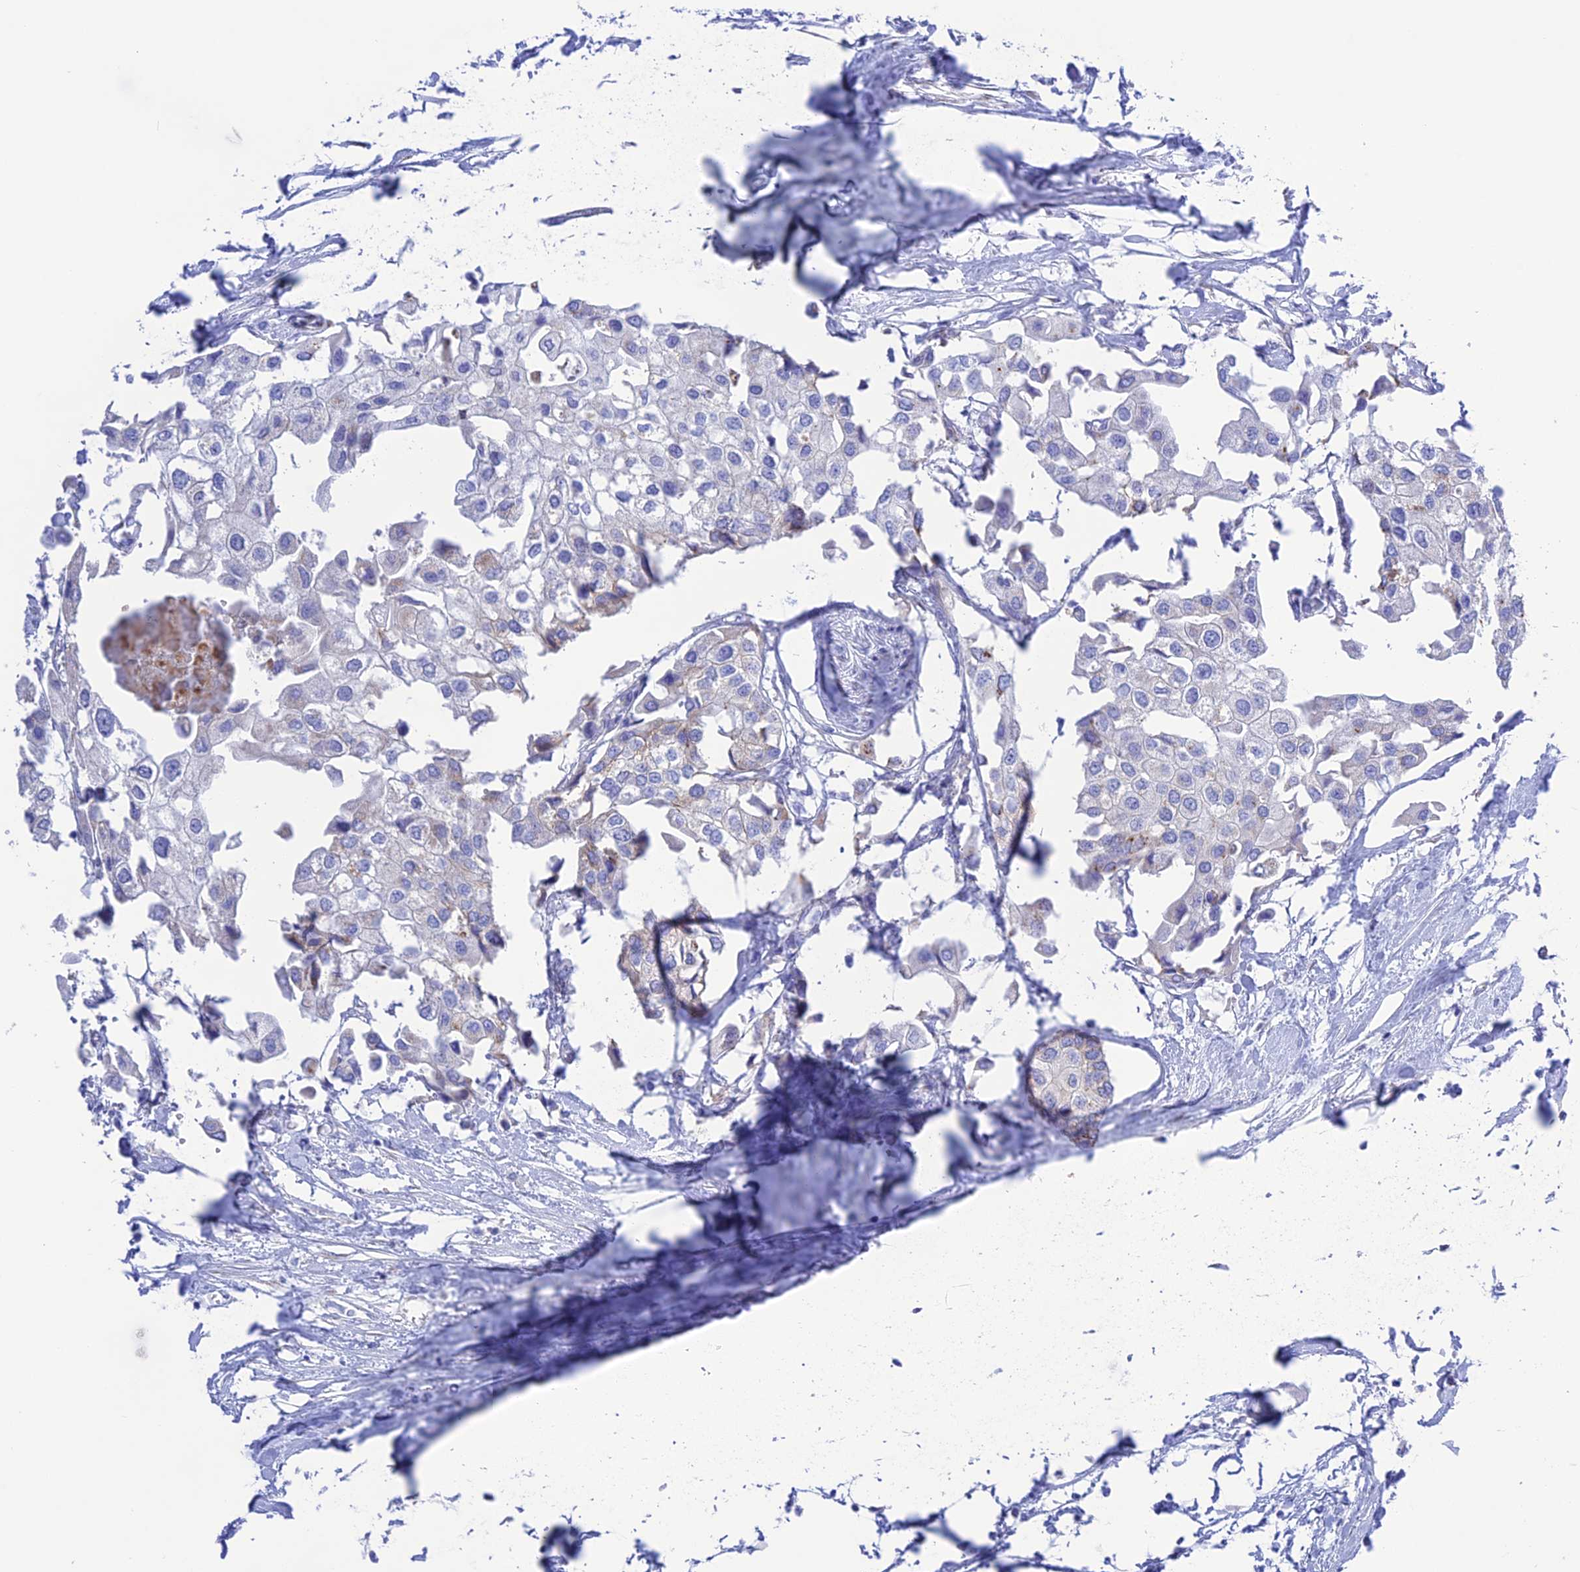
{"staining": {"intensity": "negative", "quantity": "none", "location": "none"}, "tissue": "urothelial cancer", "cell_type": "Tumor cells", "image_type": "cancer", "snomed": [{"axis": "morphology", "description": "Urothelial carcinoma, High grade"}, {"axis": "topography", "description": "Urinary bladder"}], "caption": "An immunohistochemistry image of urothelial carcinoma (high-grade) is shown. There is no staining in tumor cells of urothelial carcinoma (high-grade).", "gene": "CHSY3", "patient": {"sex": "male", "age": 64}}